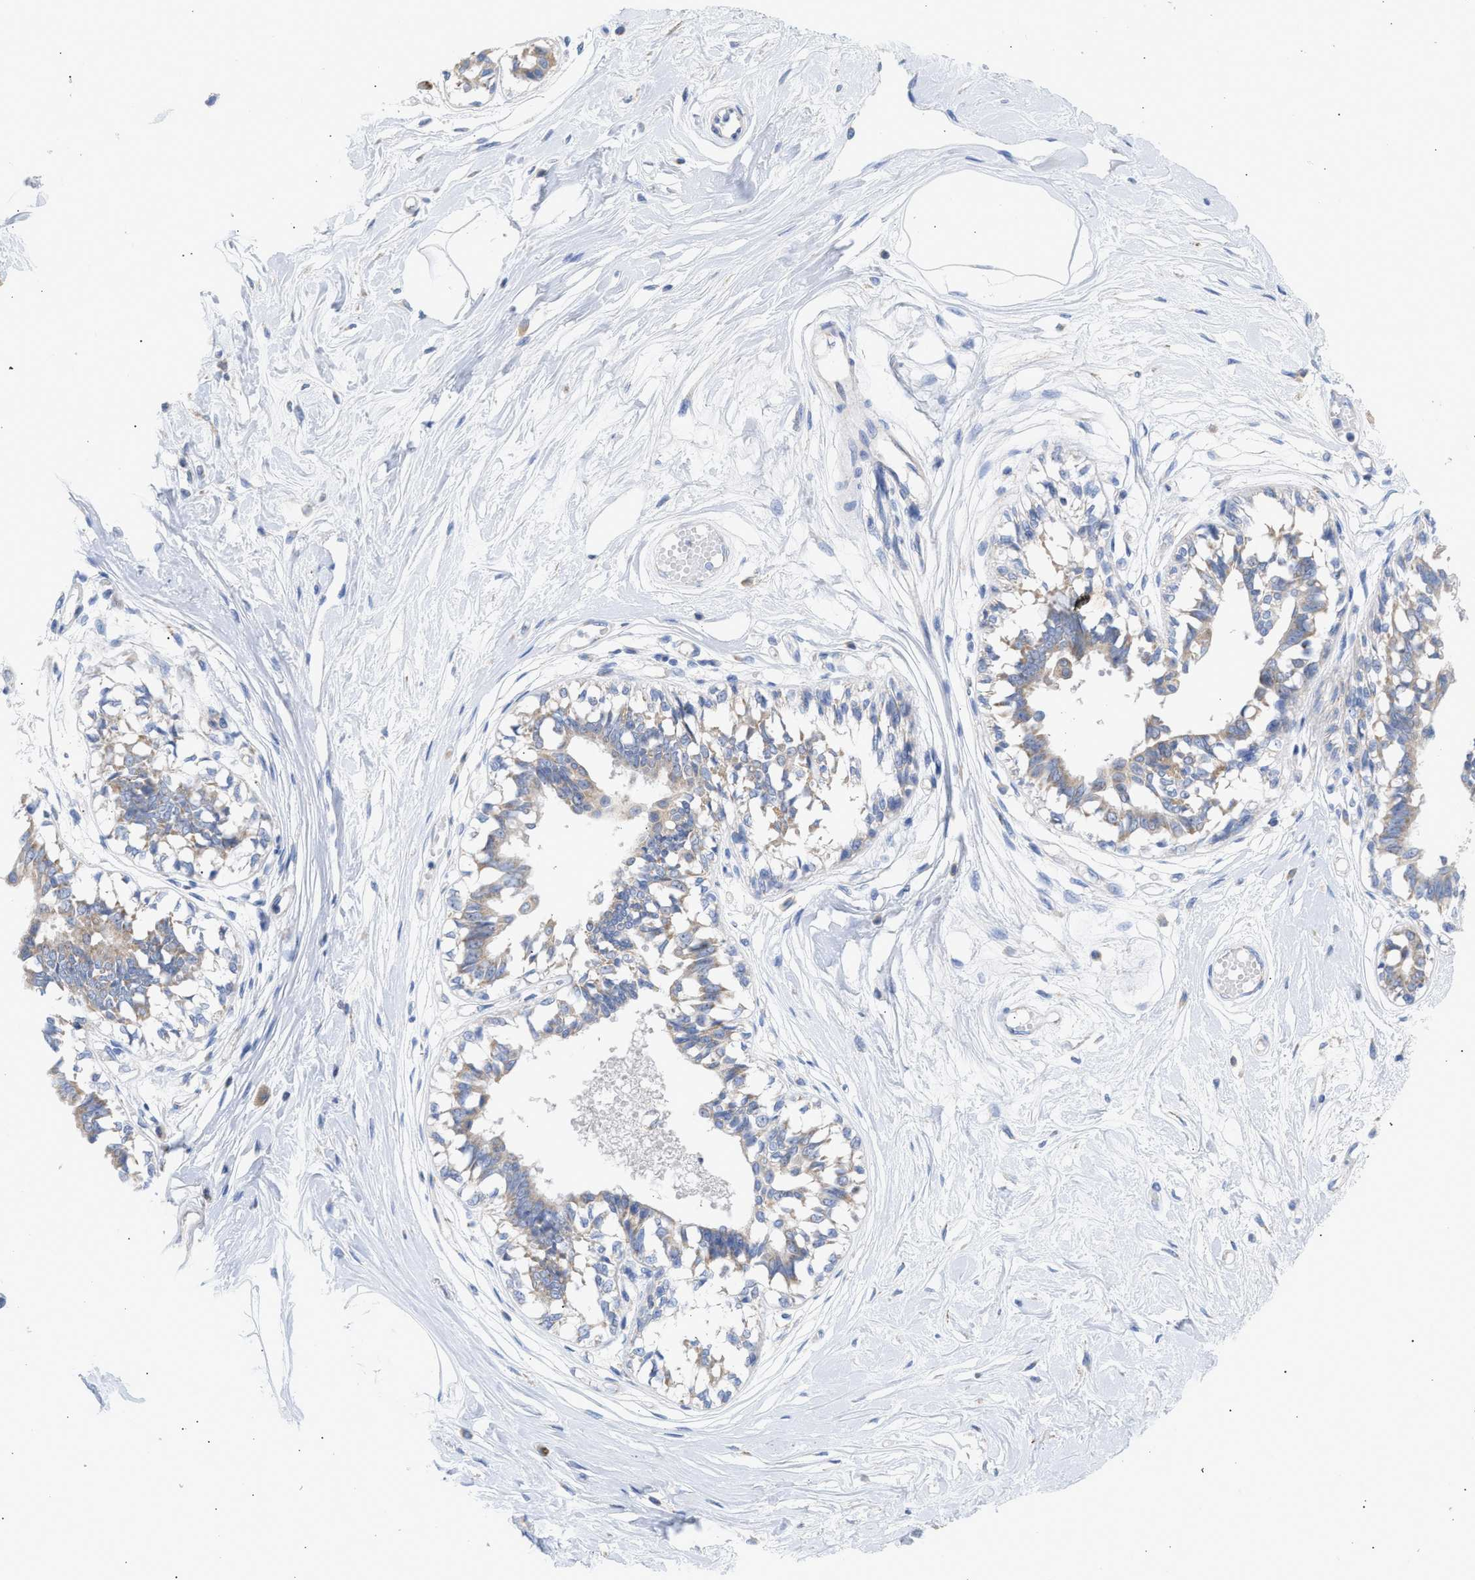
{"staining": {"intensity": "negative", "quantity": "none", "location": "none"}, "tissue": "breast", "cell_type": "Adipocytes", "image_type": "normal", "snomed": [{"axis": "morphology", "description": "Normal tissue, NOS"}, {"axis": "topography", "description": "Breast"}], "caption": "High power microscopy photomicrograph of an IHC photomicrograph of normal breast, revealing no significant expression in adipocytes. Nuclei are stained in blue.", "gene": "ACOT13", "patient": {"sex": "female", "age": 45}}